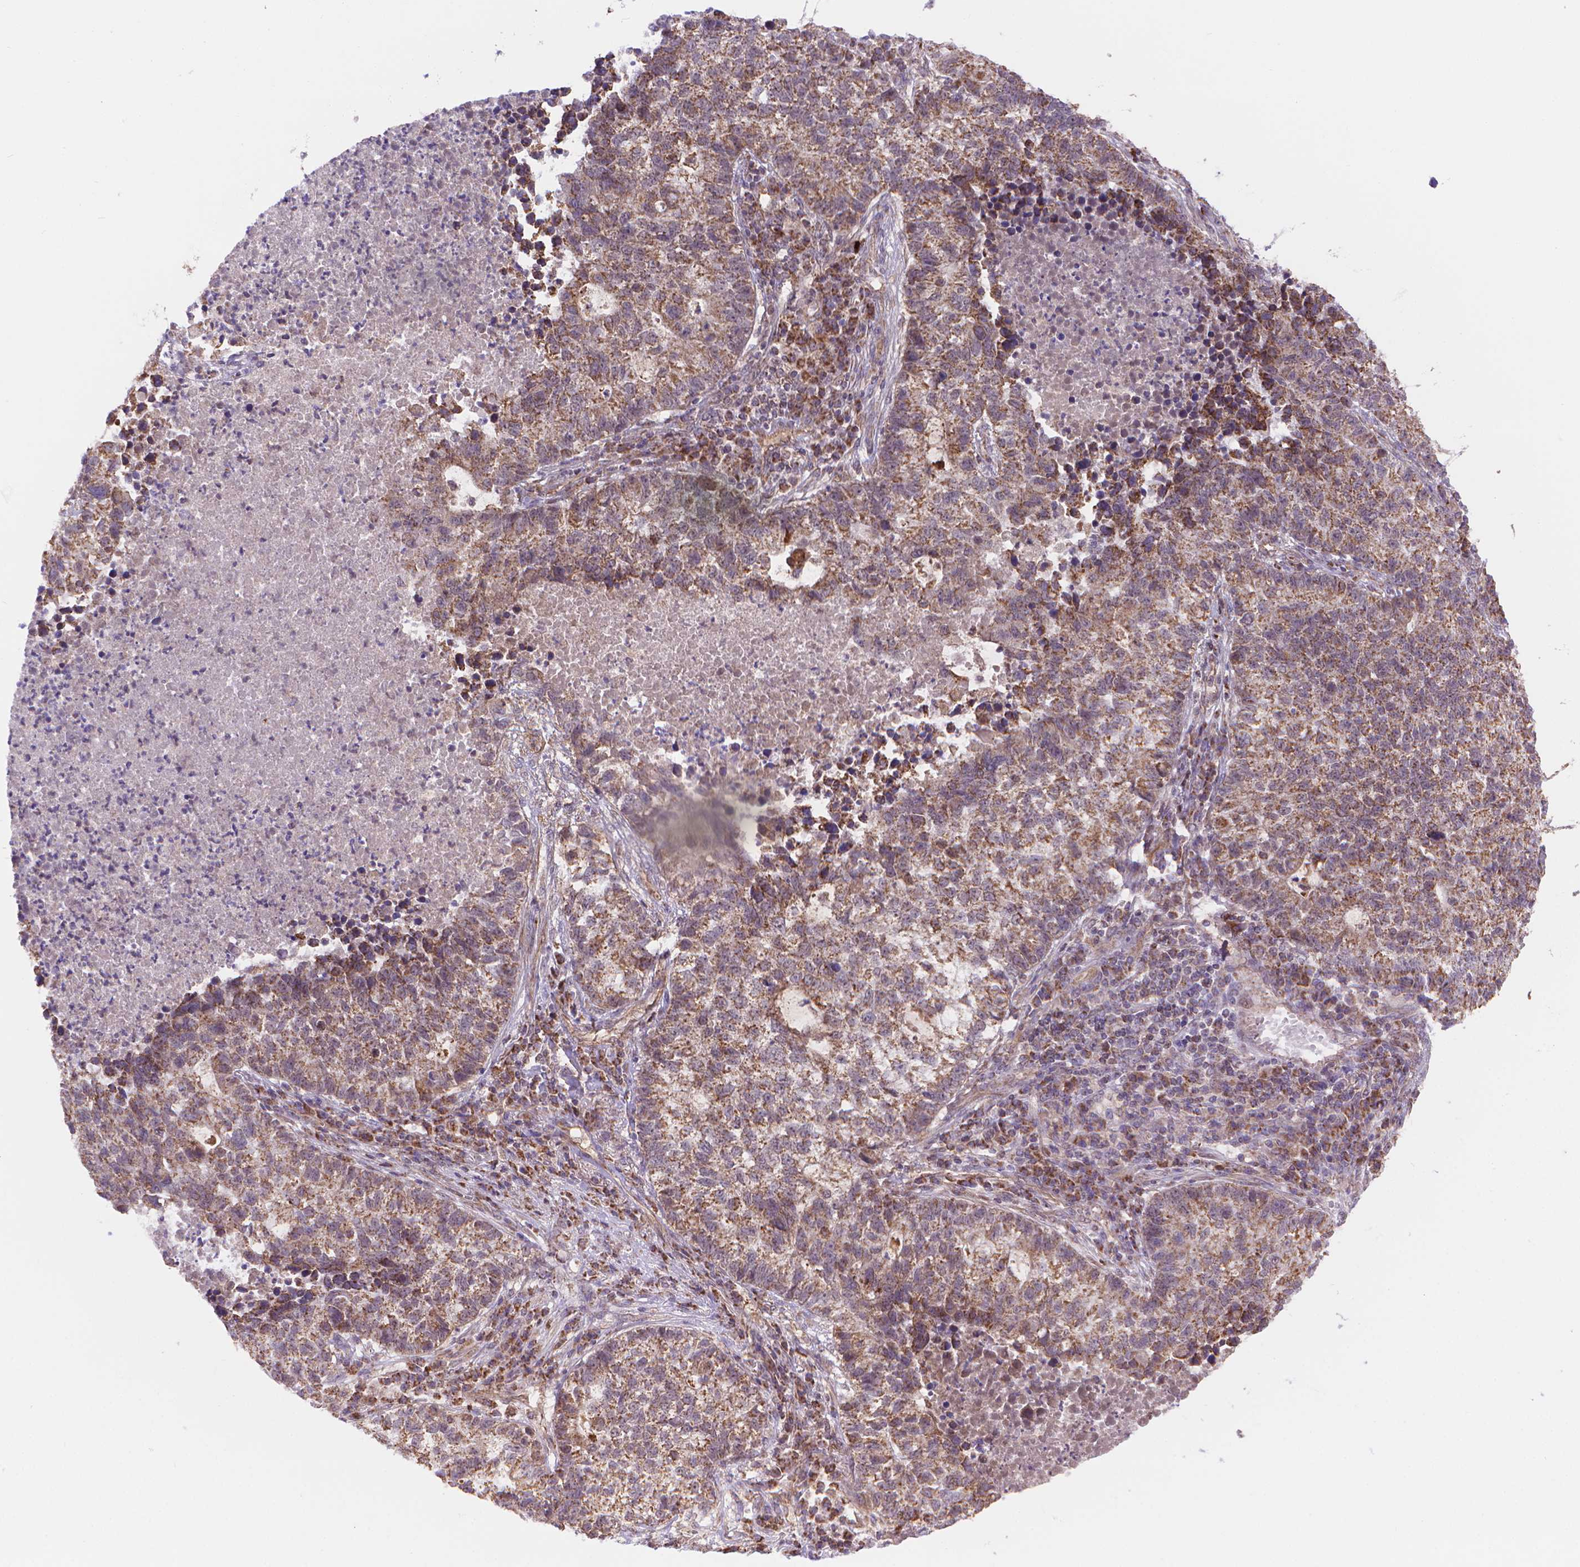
{"staining": {"intensity": "moderate", "quantity": ">75%", "location": "cytoplasmic/membranous"}, "tissue": "lung cancer", "cell_type": "Tumor cells", "image_type": "cancer", "snomed": [{"axis": "morphology", "description": "Adenocarcinoma, NOS"}, {"axis": "topography", "description": "Lung"}], "caption": "Tumor cells reveal medium levels of moderate cytoplasmic/membranous expression in about >75% of cells in human lung adenocarcinoma.", "gene": "CYYR1", "patient": {"sex": "male", "age": 57}}